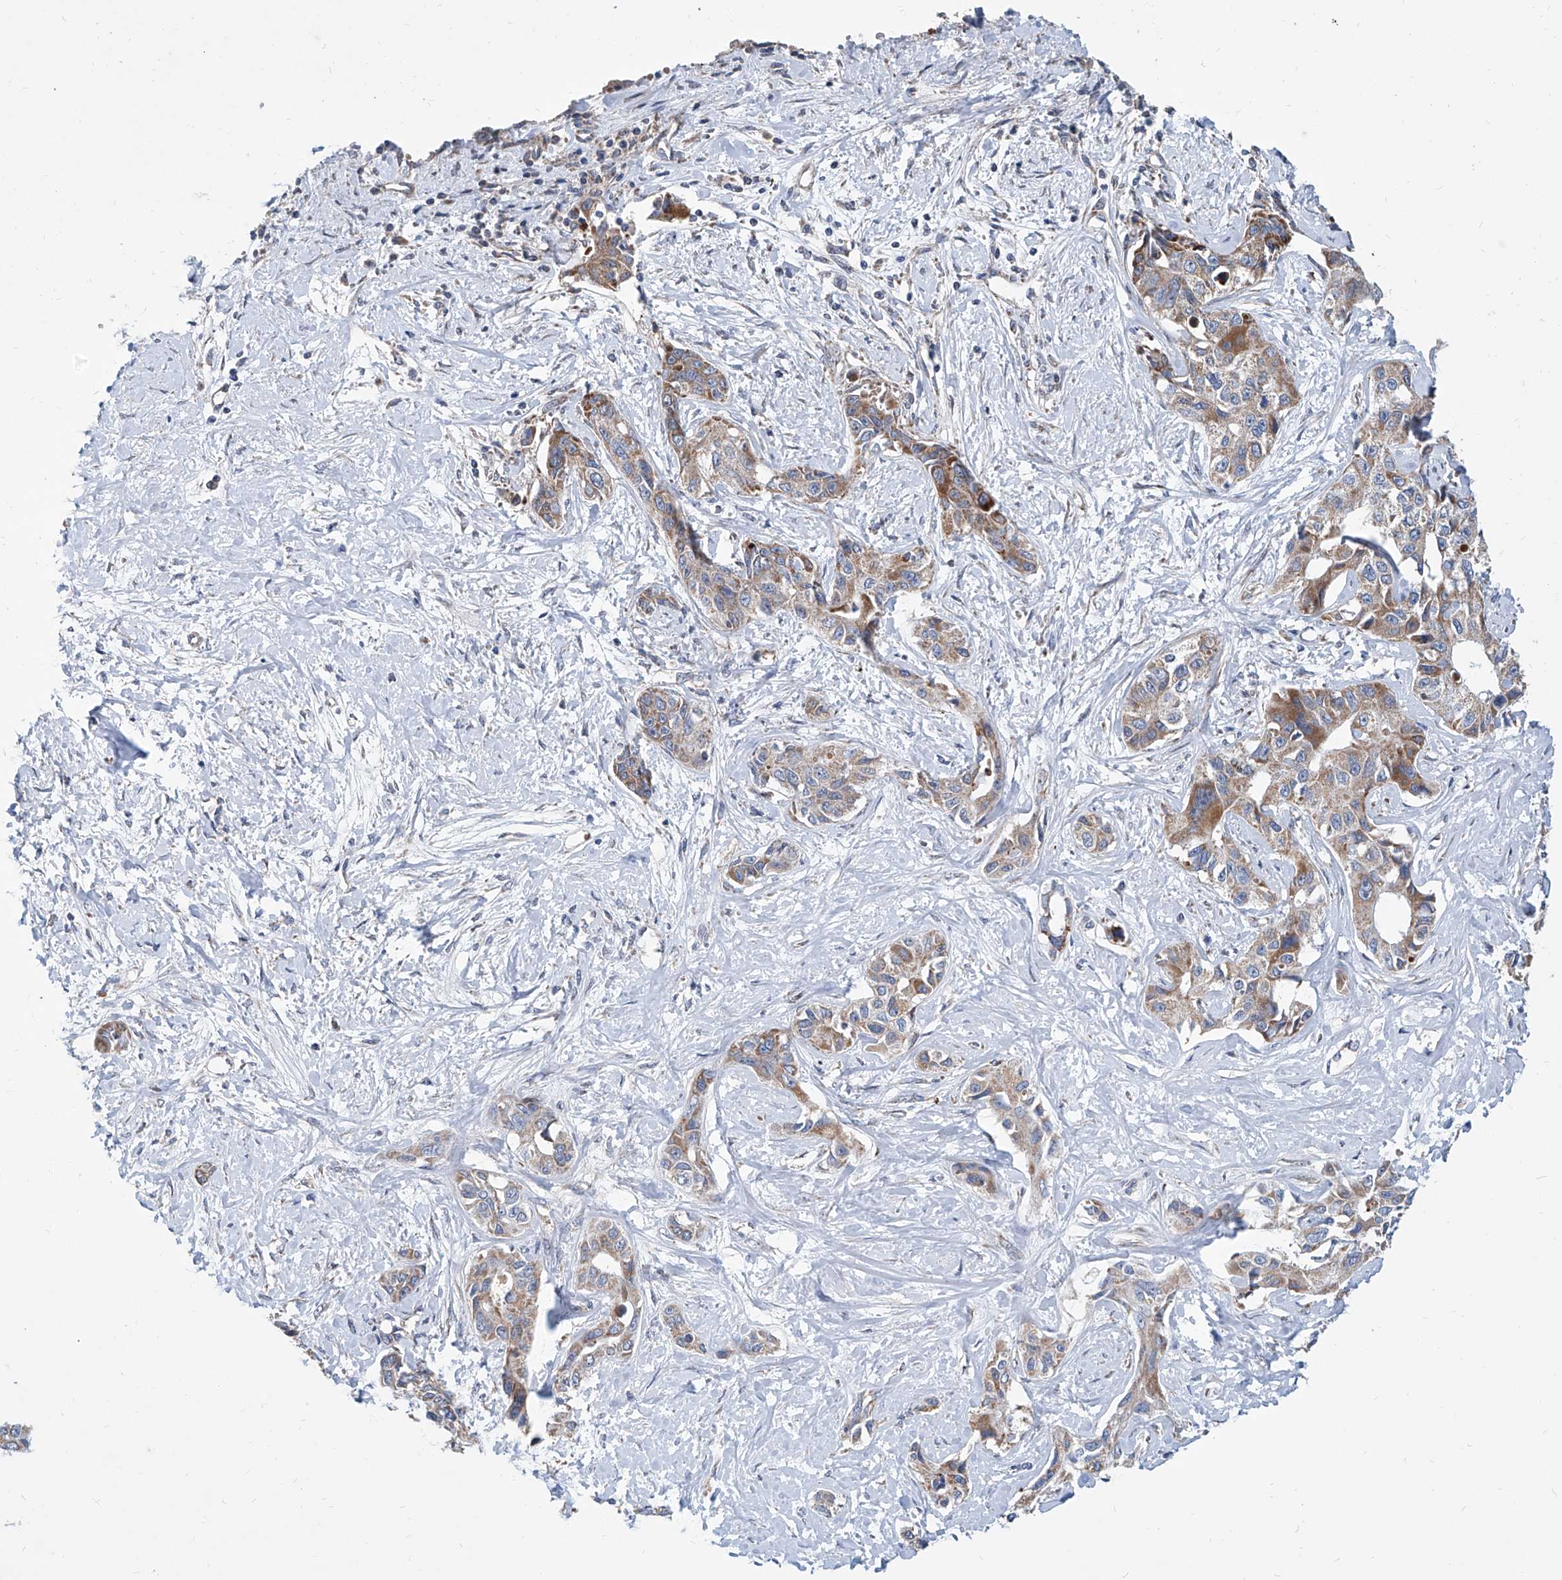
{"staining": {"intensity": "moderate", "quantity": ">75%", "location": "cytoplasmic/membranous"}, "tissue": "liver cancer", "cell_type": "Tumor cells", "image_type": "cancer", "snomed": [{"axis": "morphology", "description": "Cholangiocarcinoma"}, {"axis": "topography", "description": "Liver"}], "caption": "There is medium levels of moderate cytoplasmic/membranous staining in tumor cells of liver cancer (cholangiocarcinoma), as demonstrated by immunohistochemical staining (brown color).", "gene": "USP48", "patient": {"sex": "male", "age": 59}}